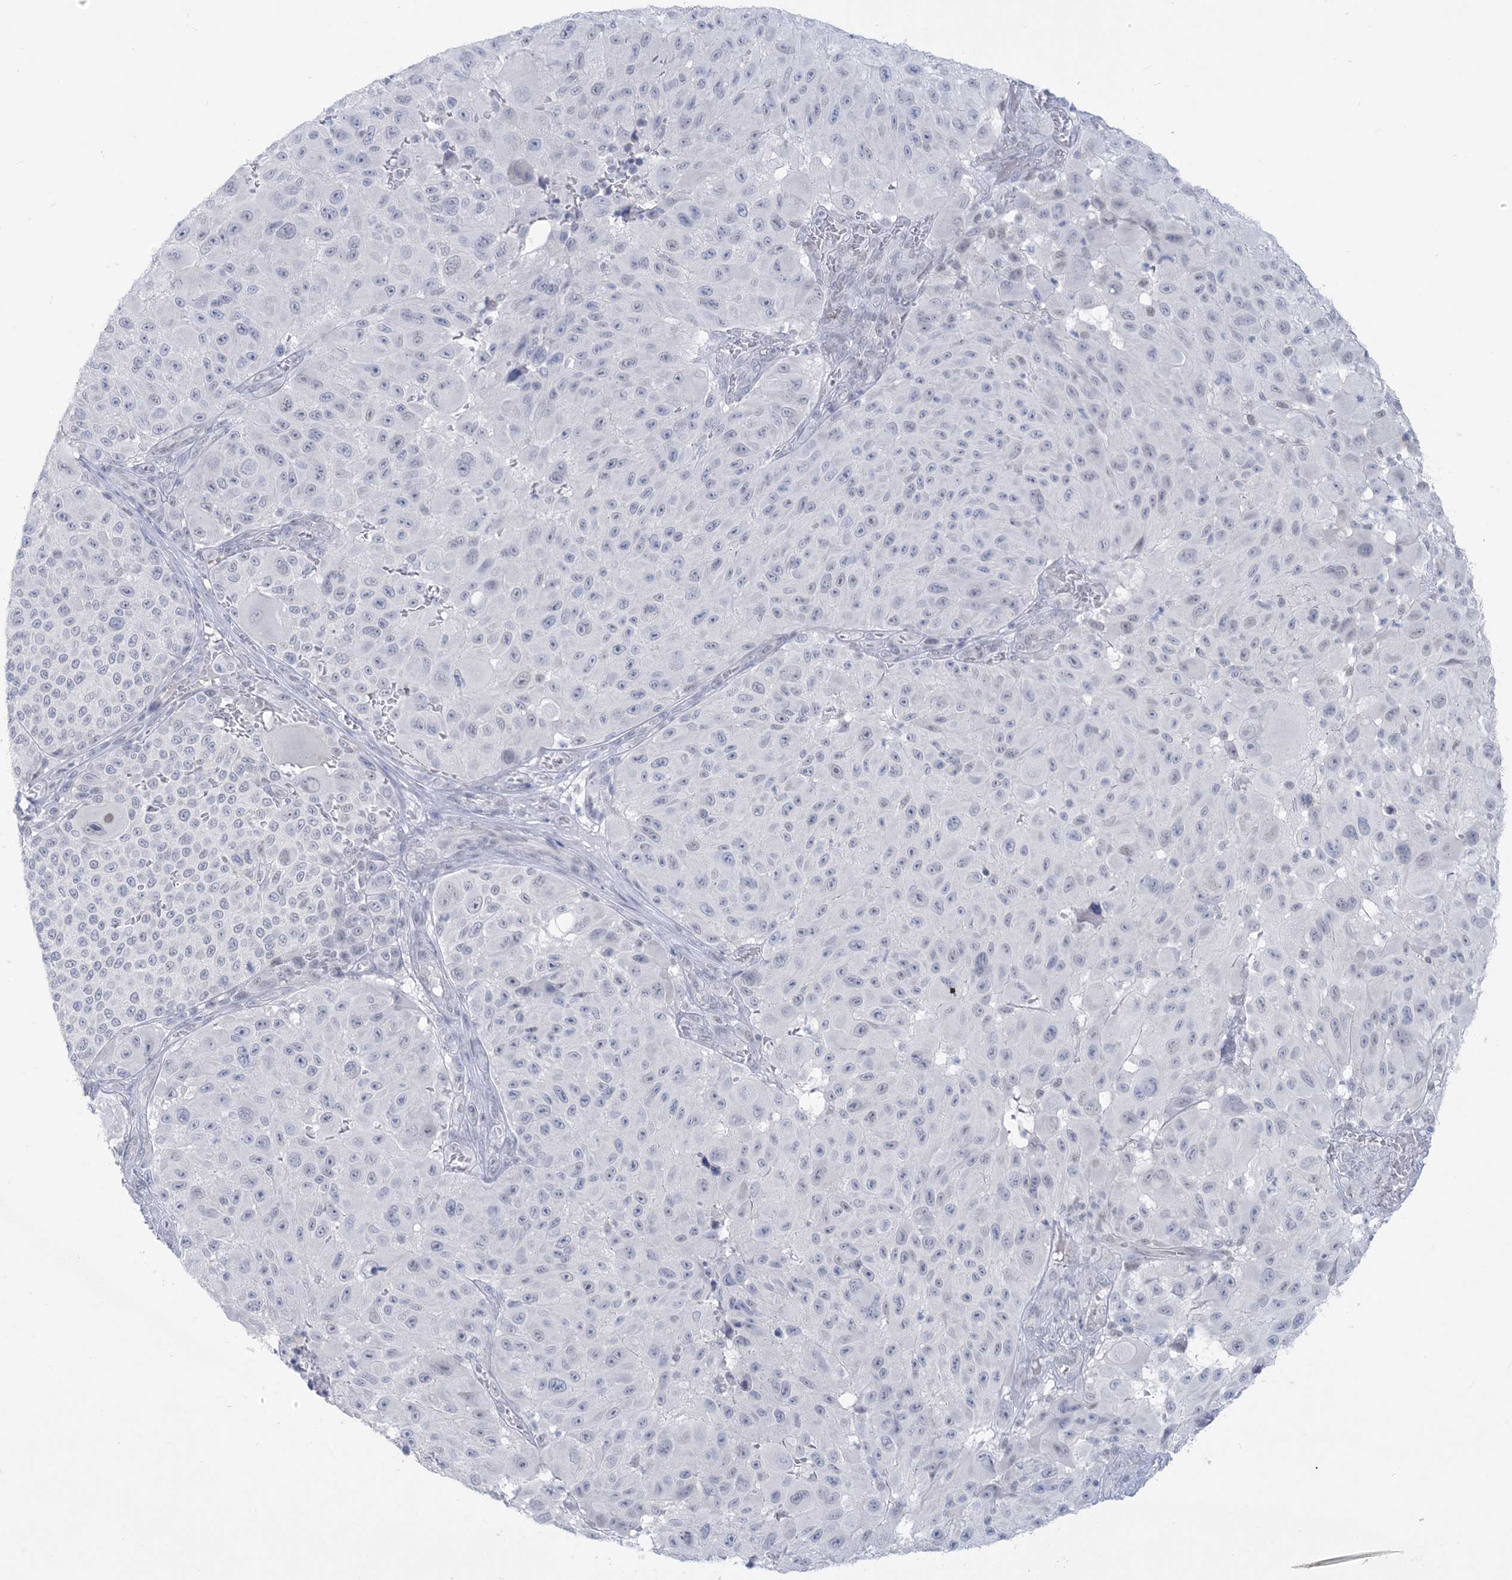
{"staining": {"intensity": "negative", "quantity": "none", "location": "none"}, "tissue": "melanoma", "cell_type": "Tumor cells", "image_type": "cancer", "snomed": [{"axis": "morphology", "description": "Malignant melanoma, NOS"}, {"axis": "topography", "description": "Skin"}], "caption": "Melanoma was stained to show a protein in brown. There is no significant positivity in tumor cells. Nuclei are stained in blue.", "gene": "HOMEZ", "patient": {"sex": "male", "age": 83}}